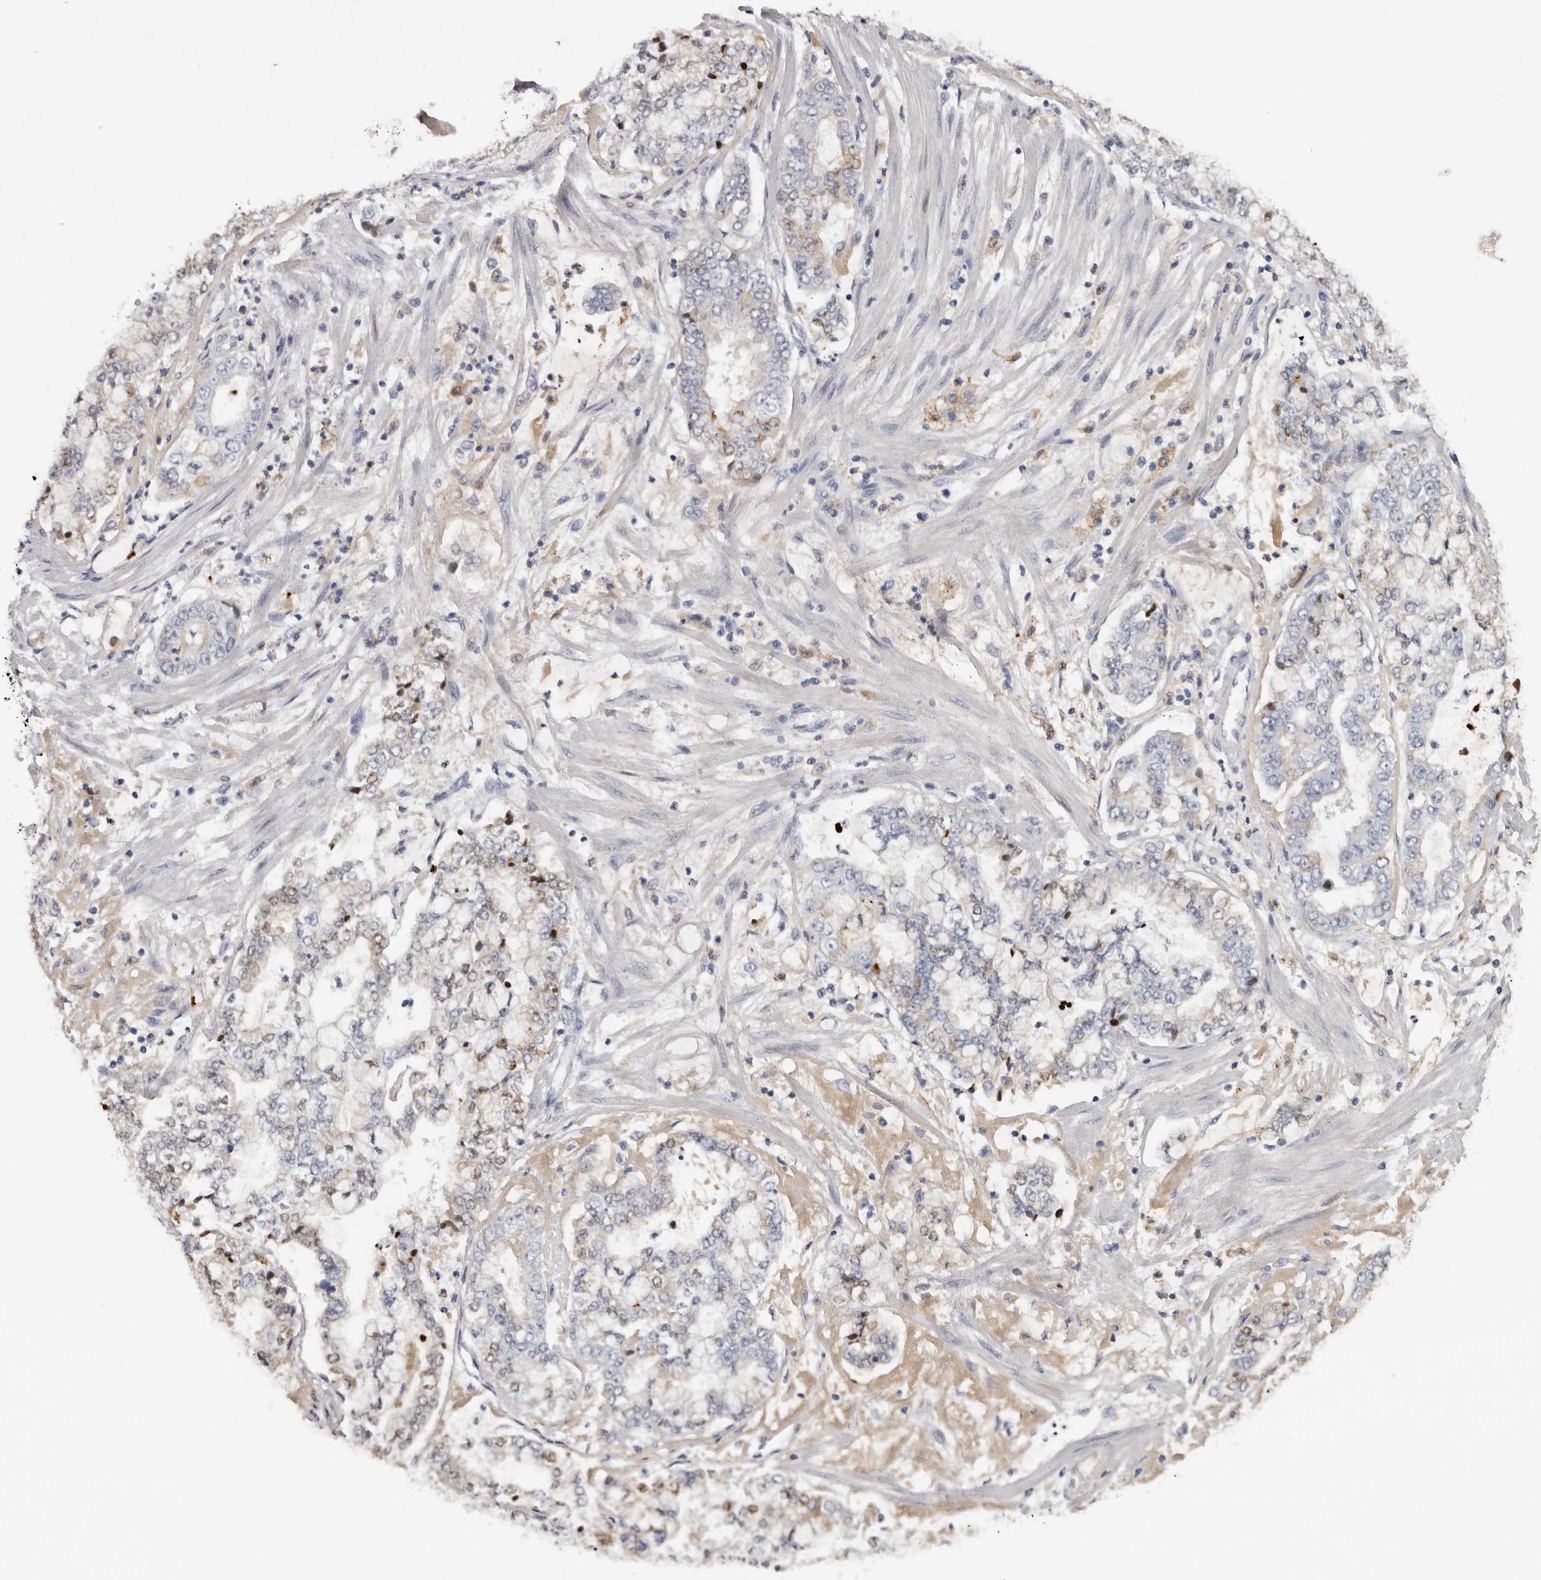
{"staining": {"intensity": "negative", "quantity": "none", "location": "none"}, "tissue": "stomach cancer", "cell_type": "Tumor cells", "image_type": "cancer", "snomed": [{"axis": "morphology", "description": "Adenocarcinoma, NOS"}, {"axis": "topography", "description": "Stomach"}], "caption": "Tumor cells are negative for protein expression in human stomach cancer (adenocarcinoma).", "gene": "KLHL38", "patient": {"sex": "male", "age": 76}}